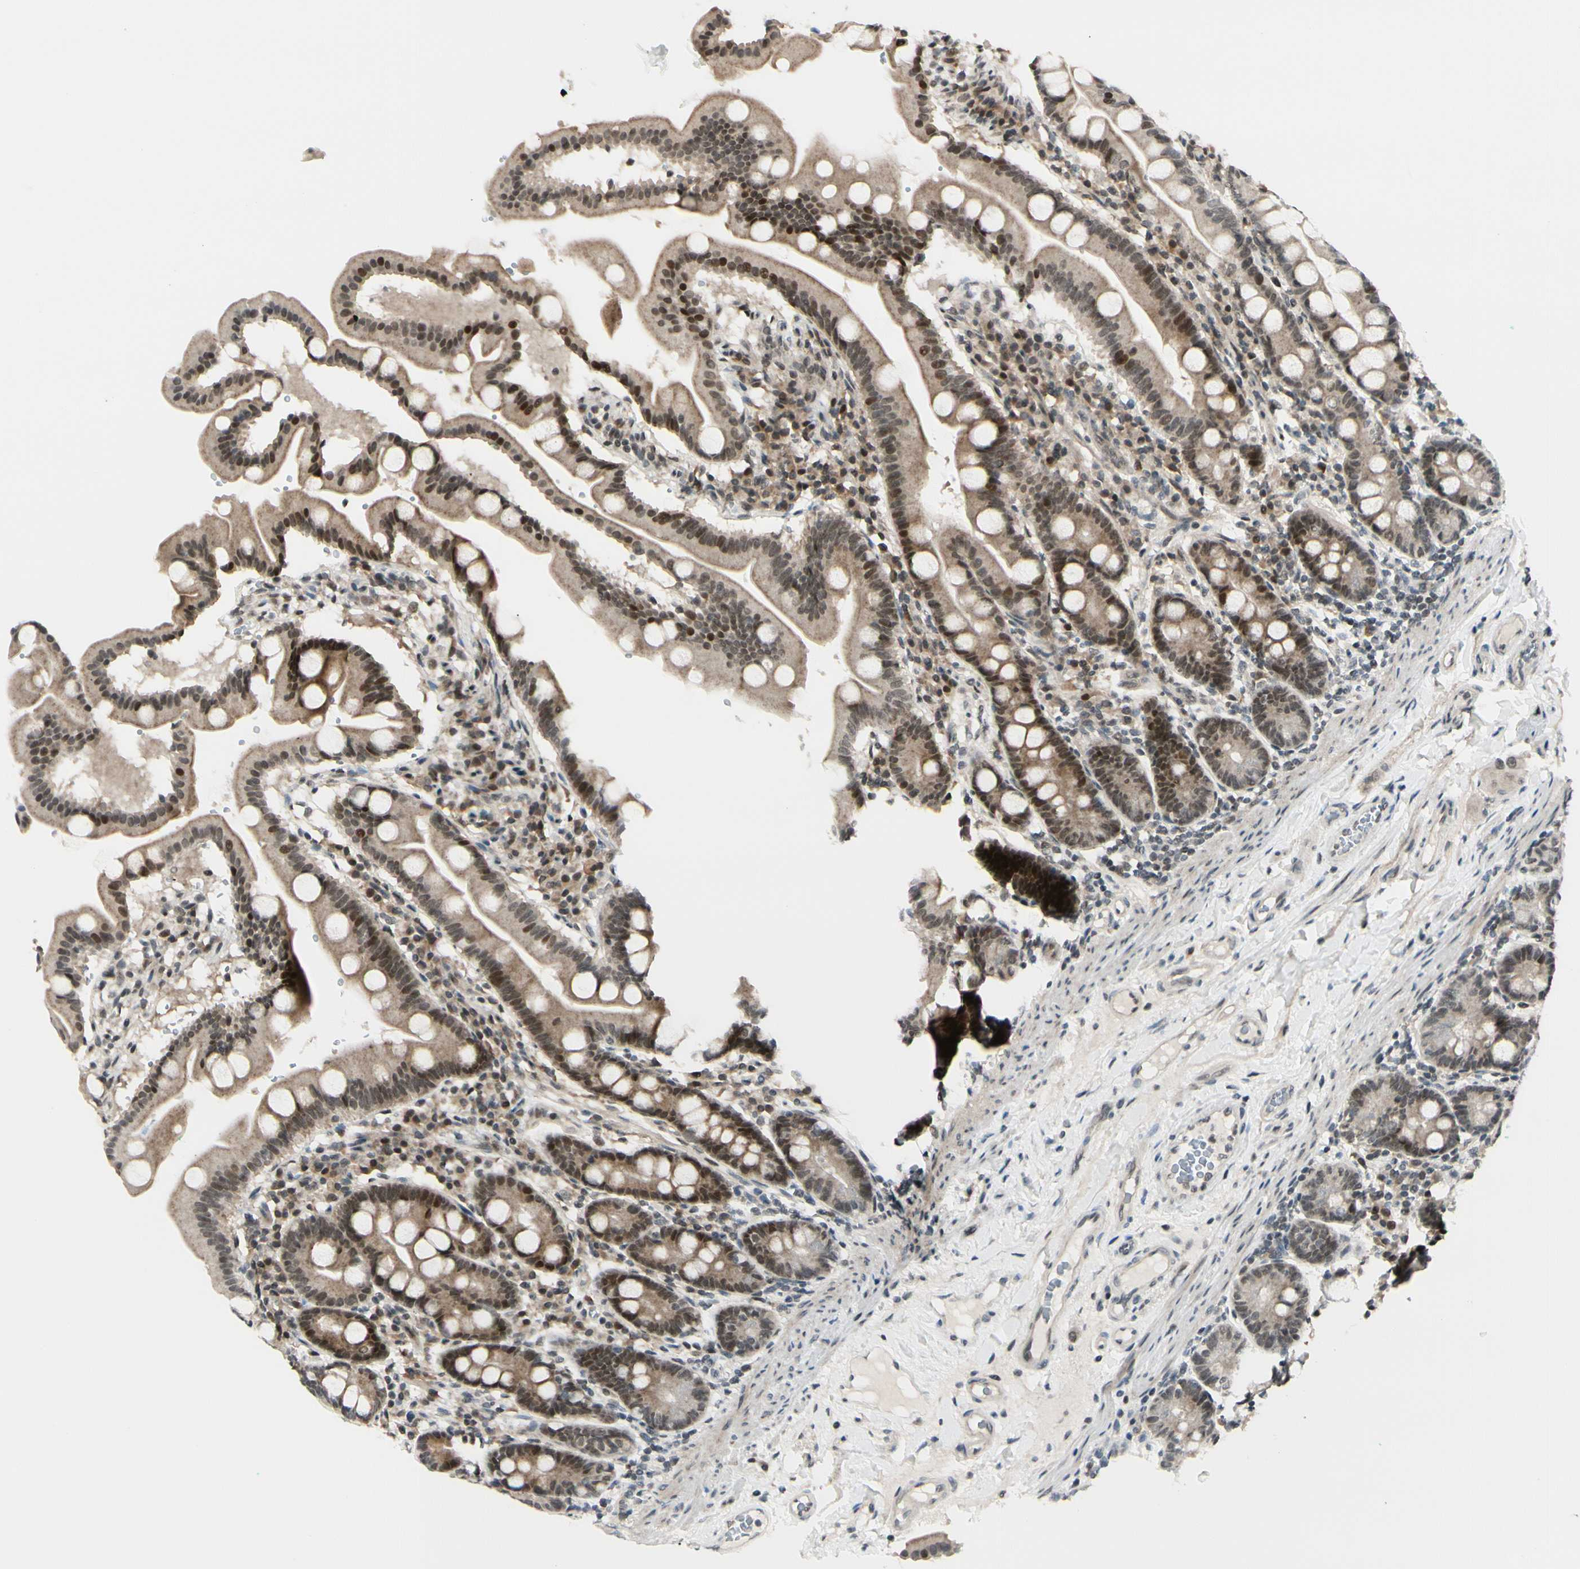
{"staining": {"intensity": "moderate", "quantity": ">75%", "location": "cytoplasmic/membranous"}, "tissue": "duodenum", "cell_type": "Glandular cells", "image_type": "normal", "snomed": [{"axis": "morphology", "description": "Normal tissue, NOS"}, {"axis": "topography", "description": "Duodenum"}], "caption": "Glandular cells display medium levels of moderate cytoplasmic/membranous expression in approximately >75% of cells in benign duodenum.", "gene": "BRMS1", "patient": {"sex": "male", "age": 50}}